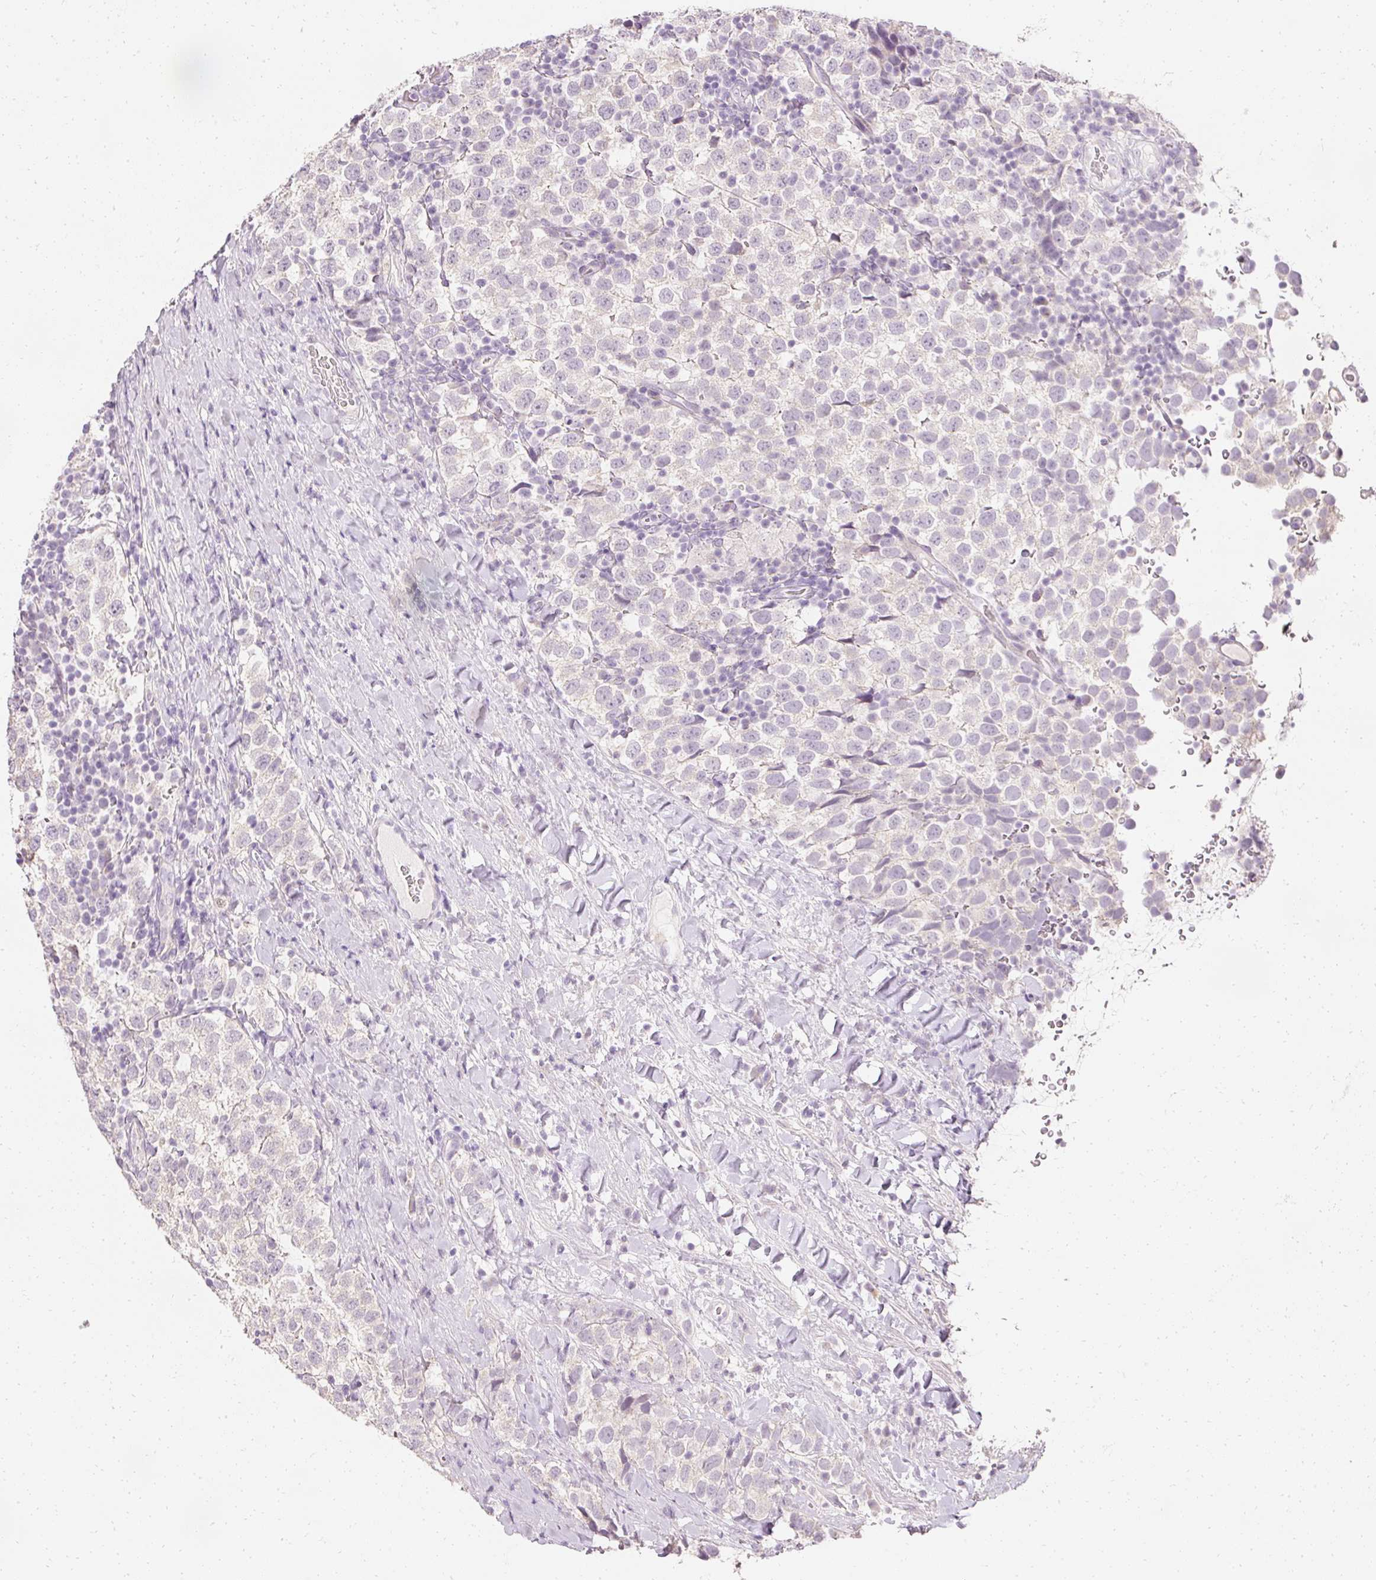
{"staining": {"intensity": "negative", "quantity": "none", "location": "none"}, "tissue": "testis cancer", "cell_type": "Tumor cells", "image_type": "cancer", "snomed": [{"axis": "morphology", "description": "Seminoma, NOS"}, {"axis": "topography", "description": "Testis"}], "caption": "An immunohistochemistry (IHC) photomicrograph of seminoma (testis) is shown. There is no staining in tumor cells of seminoma (testis).", "gene": "ELAVL3", "patient": {"sex": "male", "age": 34}}